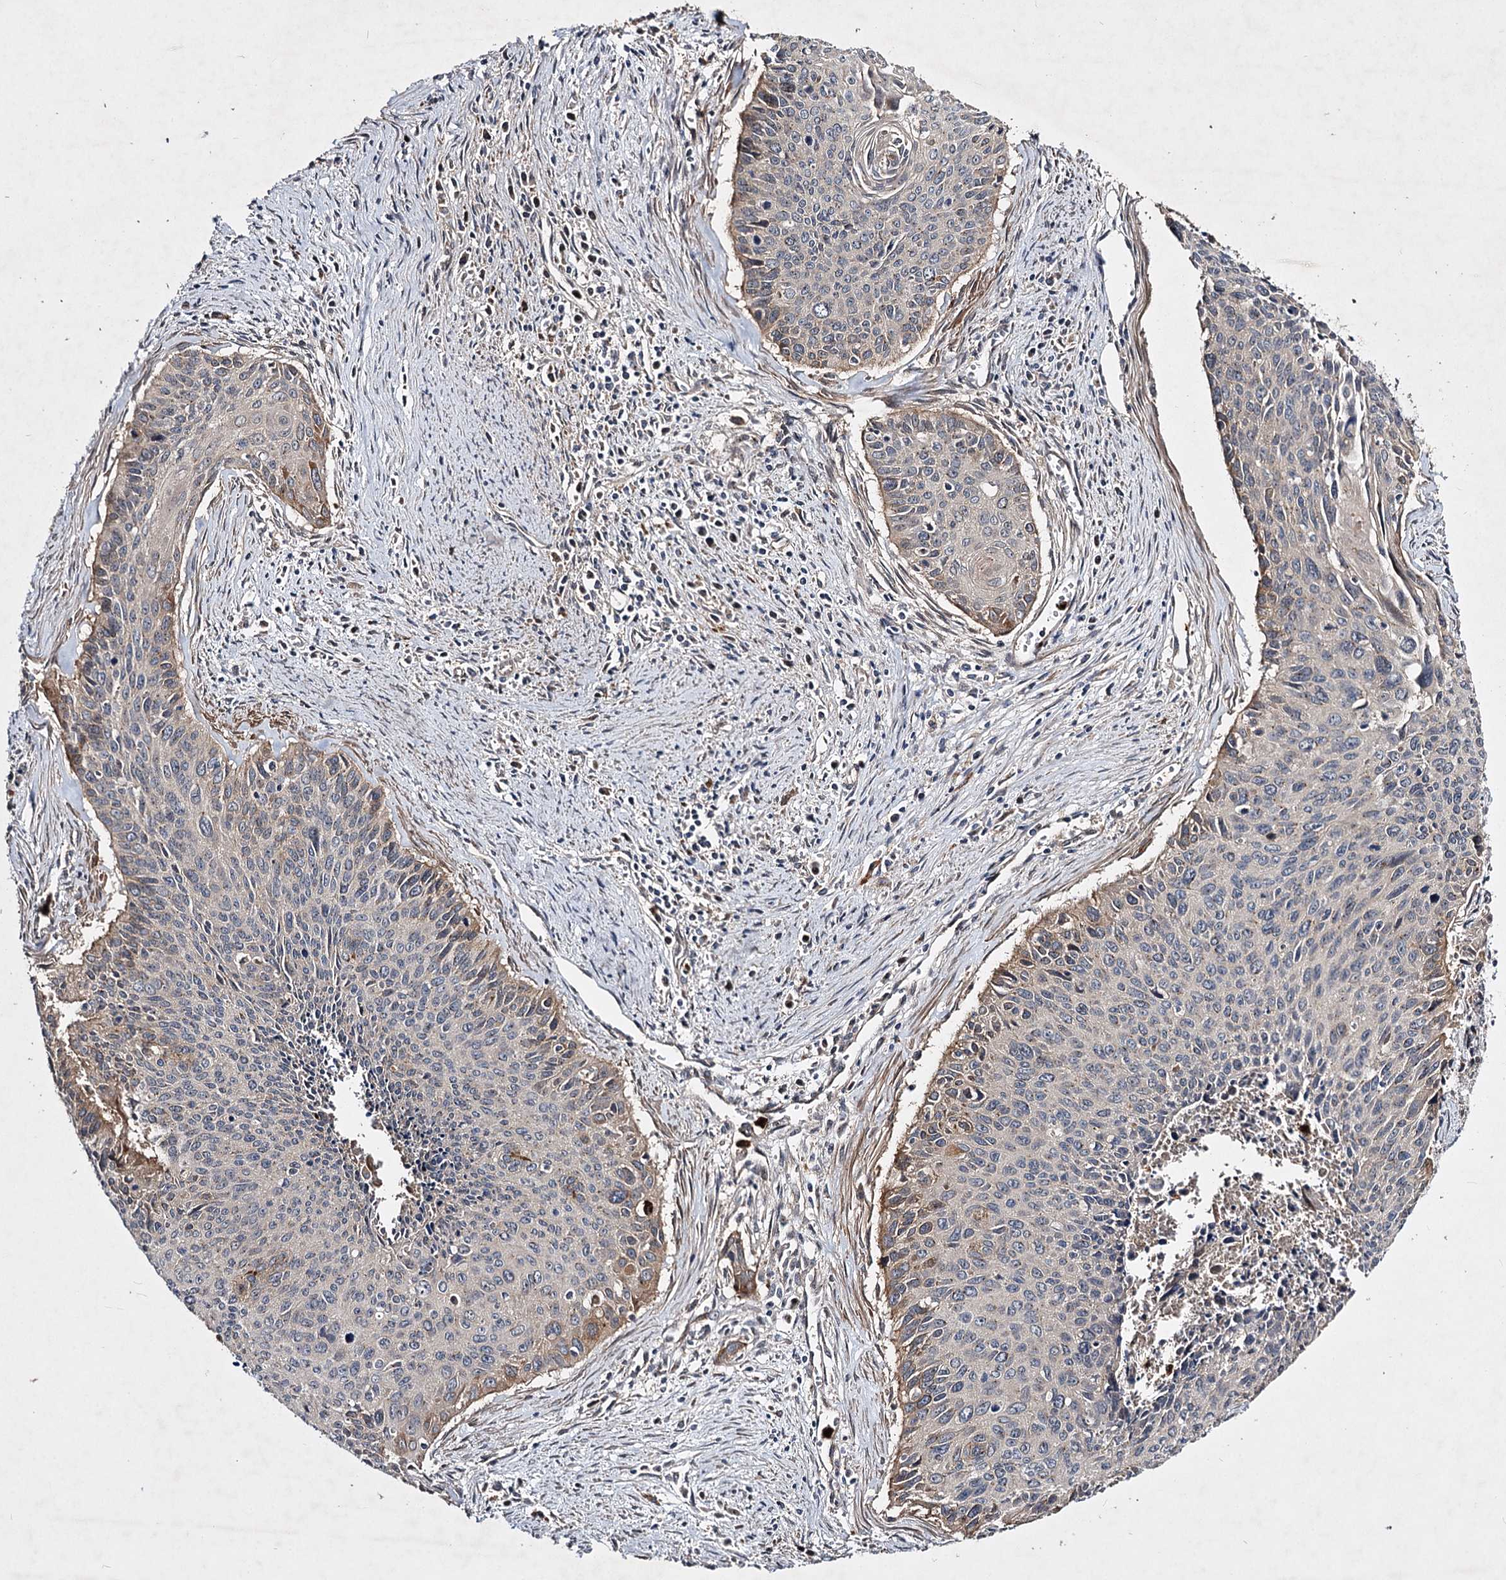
{"staining": {"intensity": "weak", "quantity": "<25%", "location": "cytoplasmic/membranous"}, "tissue": "cervical cancer", "cell_type": "Tumor cells", "image_type": "cancer", "snomed": [{"axis": "morphology", "description": "Squamous cell carcinoma, NOS"}, {"axis": "topography", "description": "Cervix"}], "caption": "IHC of human cervical cancer reveals no positivity in tumor cells.", "gene": "MINDY3", "patient": {"sex": "female", "age": 55}}